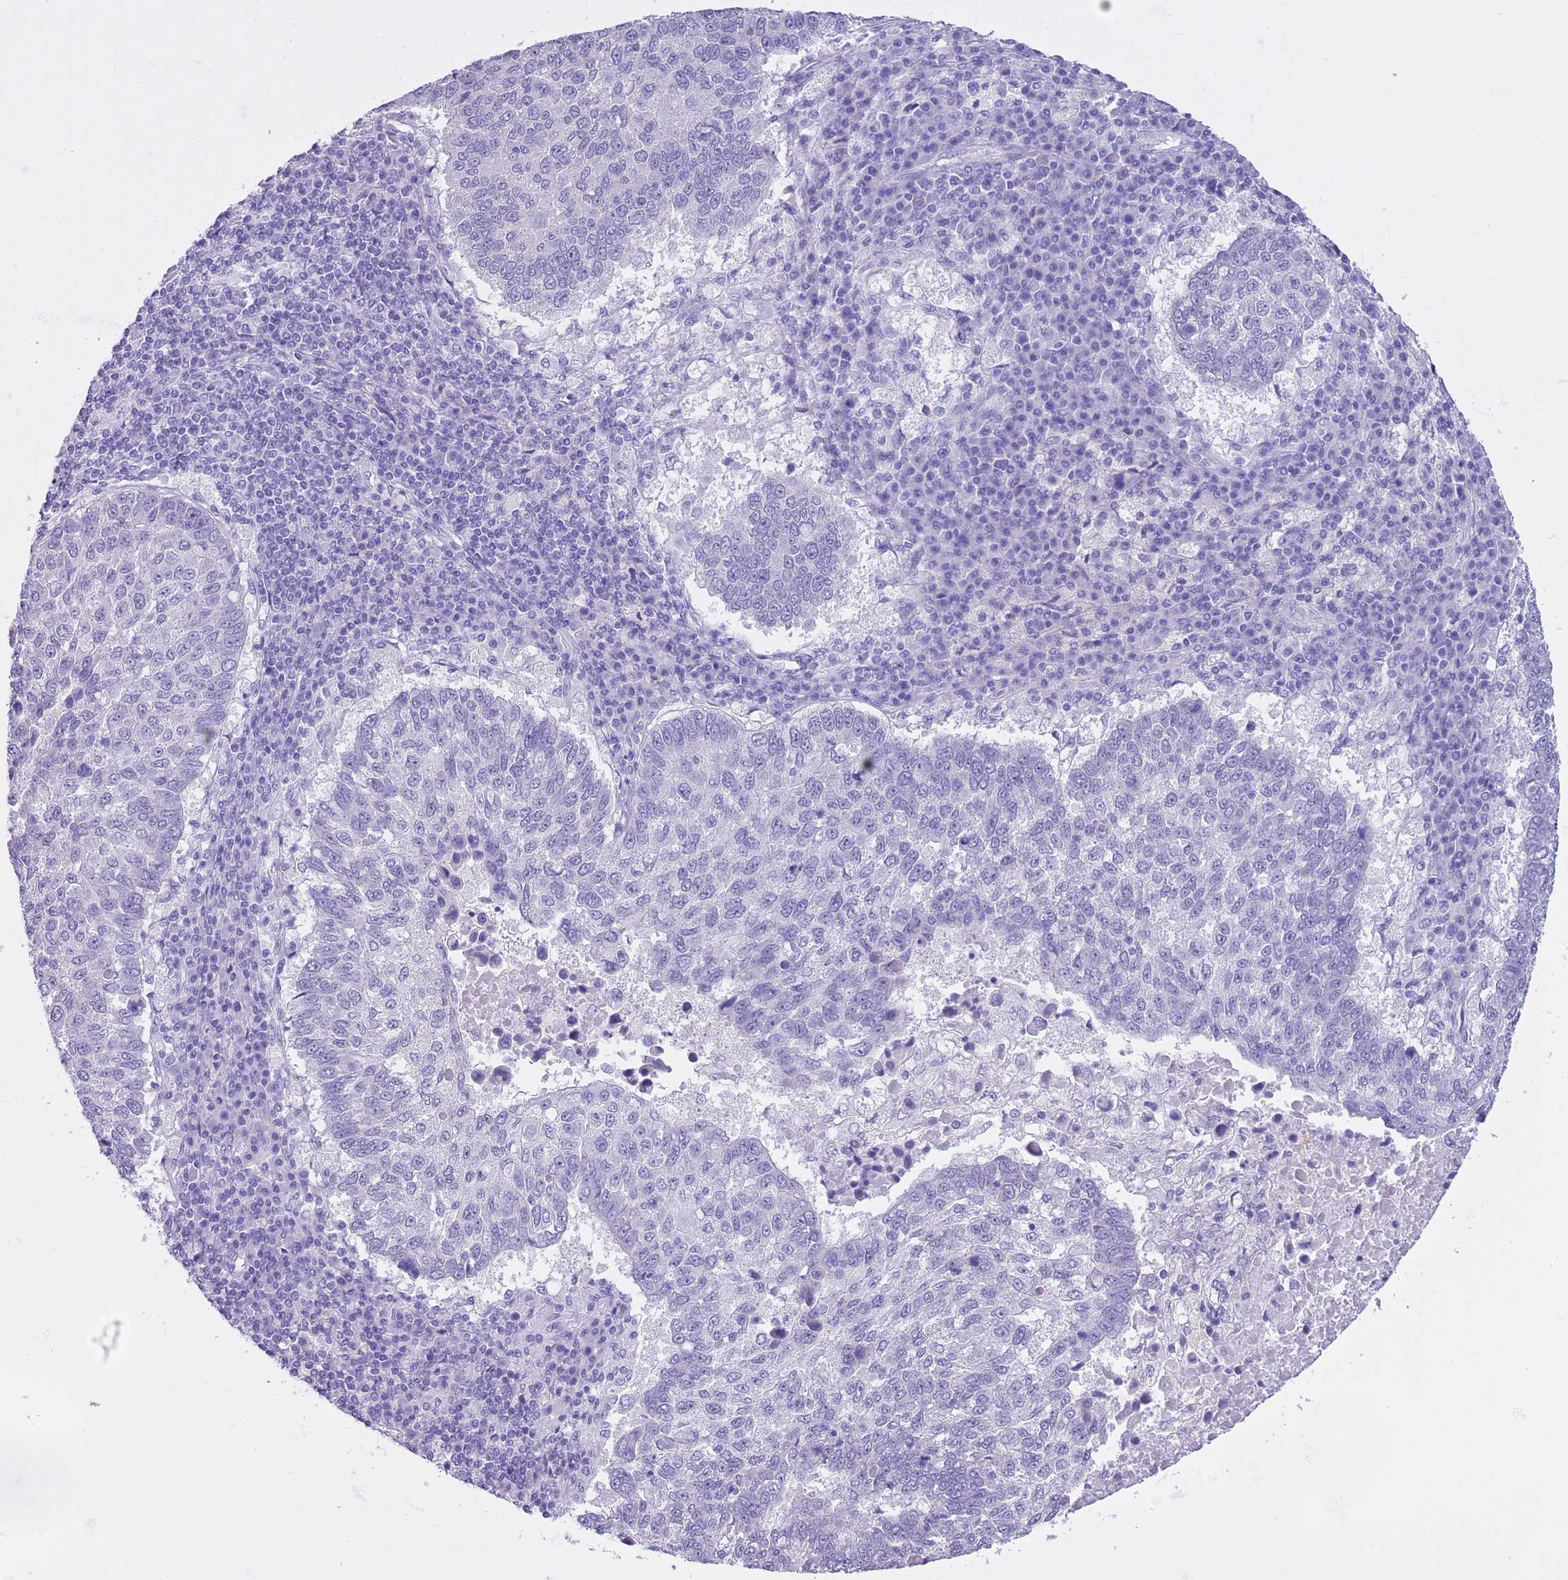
{"staining": {"intensity": "negative", "quantity": "none", "location": "none"}, "tissue": "lung cancer", "cell_type": "Tumor cells", "image_type": "cancer", "snomed": [{"axis": "morphology", "description": "Squamous cell carcinoma, NOS"}, {"axis": "topography", "description": "Lung"}], "caption": "DAB (3,3'-diaminobenzidine) immunohistochemical staining of human lung cancer exhibits no significant expression in tumor cells.", "gene": "TMEM185B", "patient": {"sex": "male", "age": 73}}